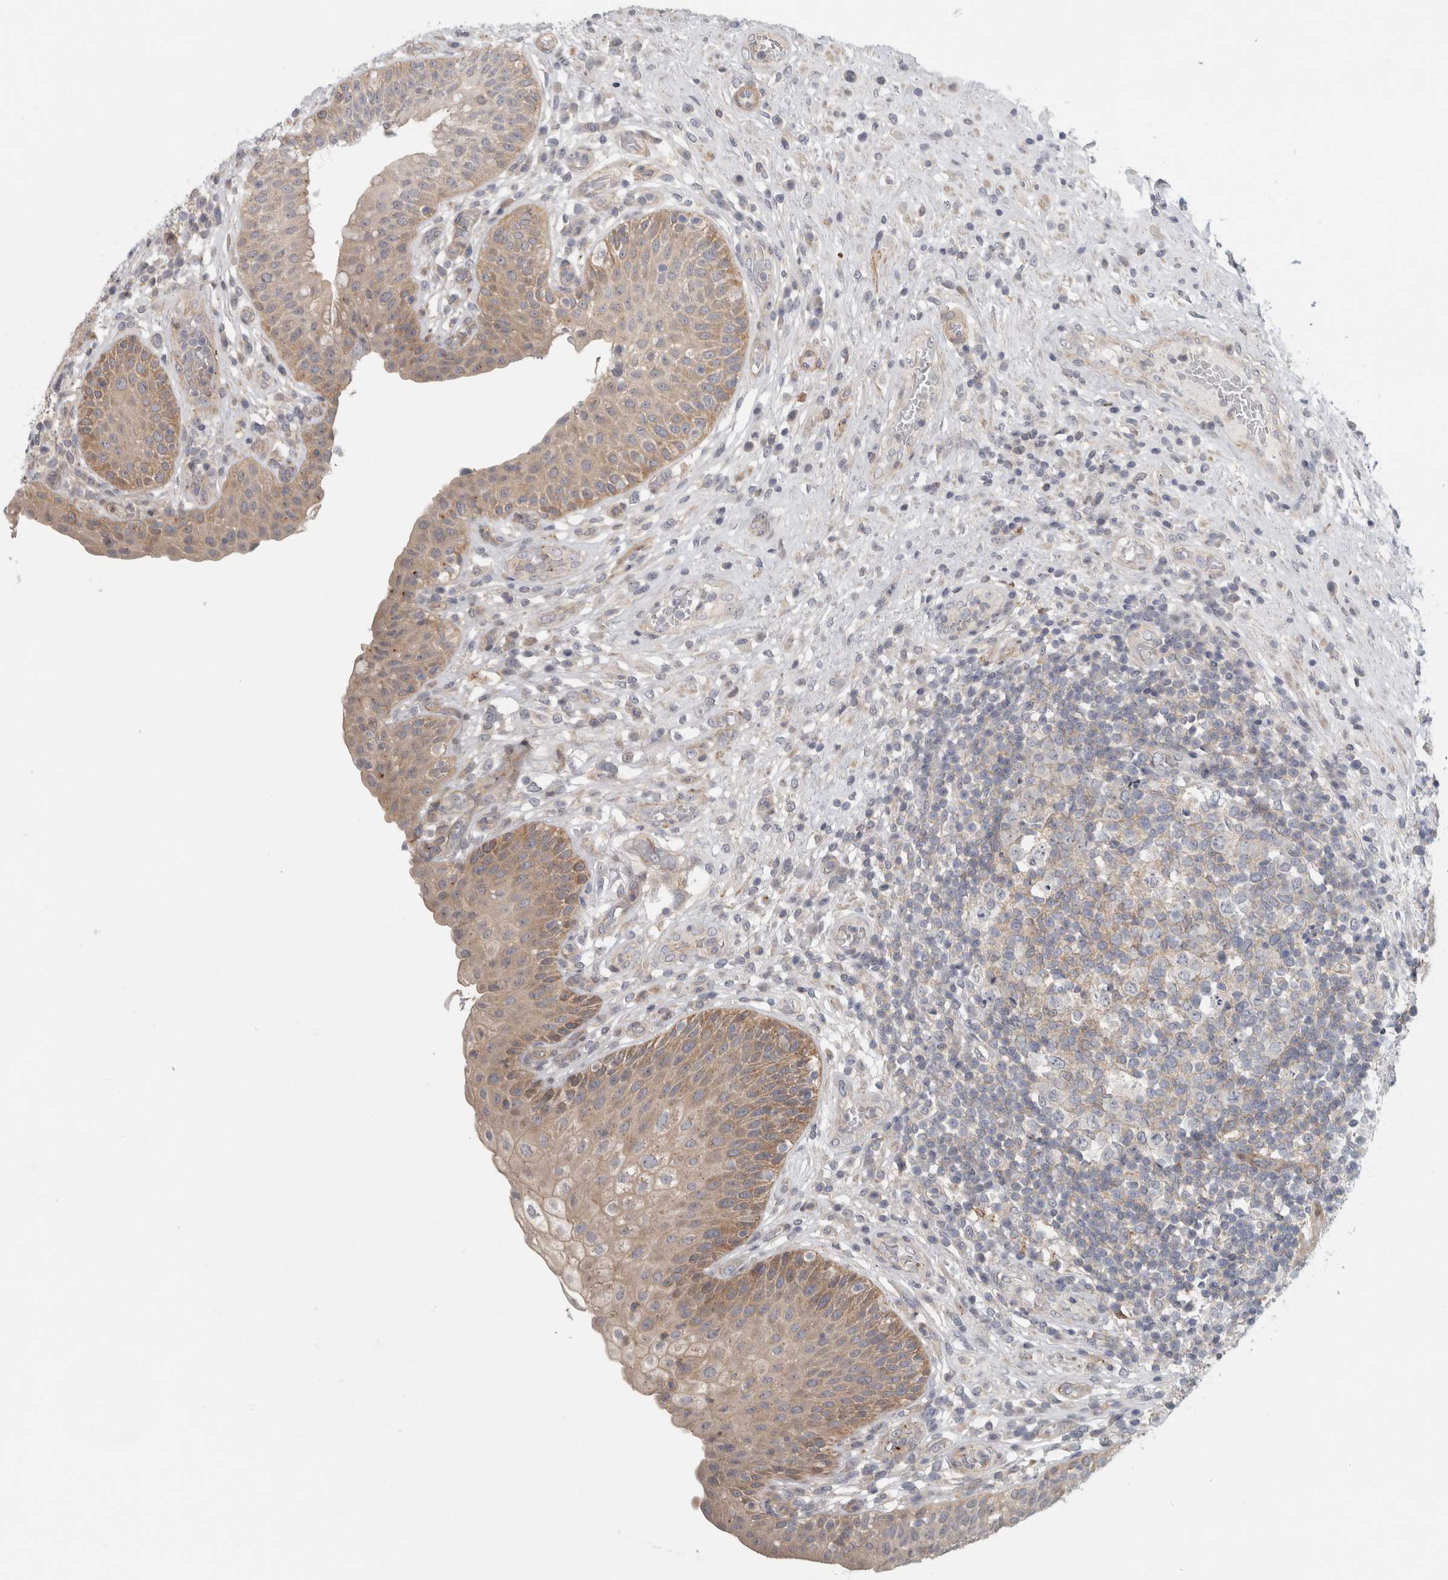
{"staining": {"intensity": "weak", "quantity": ">75%", "location": "cytoplasmic/membranous"}, "tissue": "urinary bladder", "cell_type": "Urothelial cells", "image_type": "normal", "snomed": [{"axis": "morphology", "description": "Normal tissue, NOS"}, {"axis": "topography", "description": "Urinary bladder"}], "caption": "The histopathology image reveals staining of normal urinary bladder, revealing weak cytoplasmic/membranous protein staining (brown color) within urothelial cells.", "gene": "ZNF804B", "patient": {"sex": "female", "age": 62}}